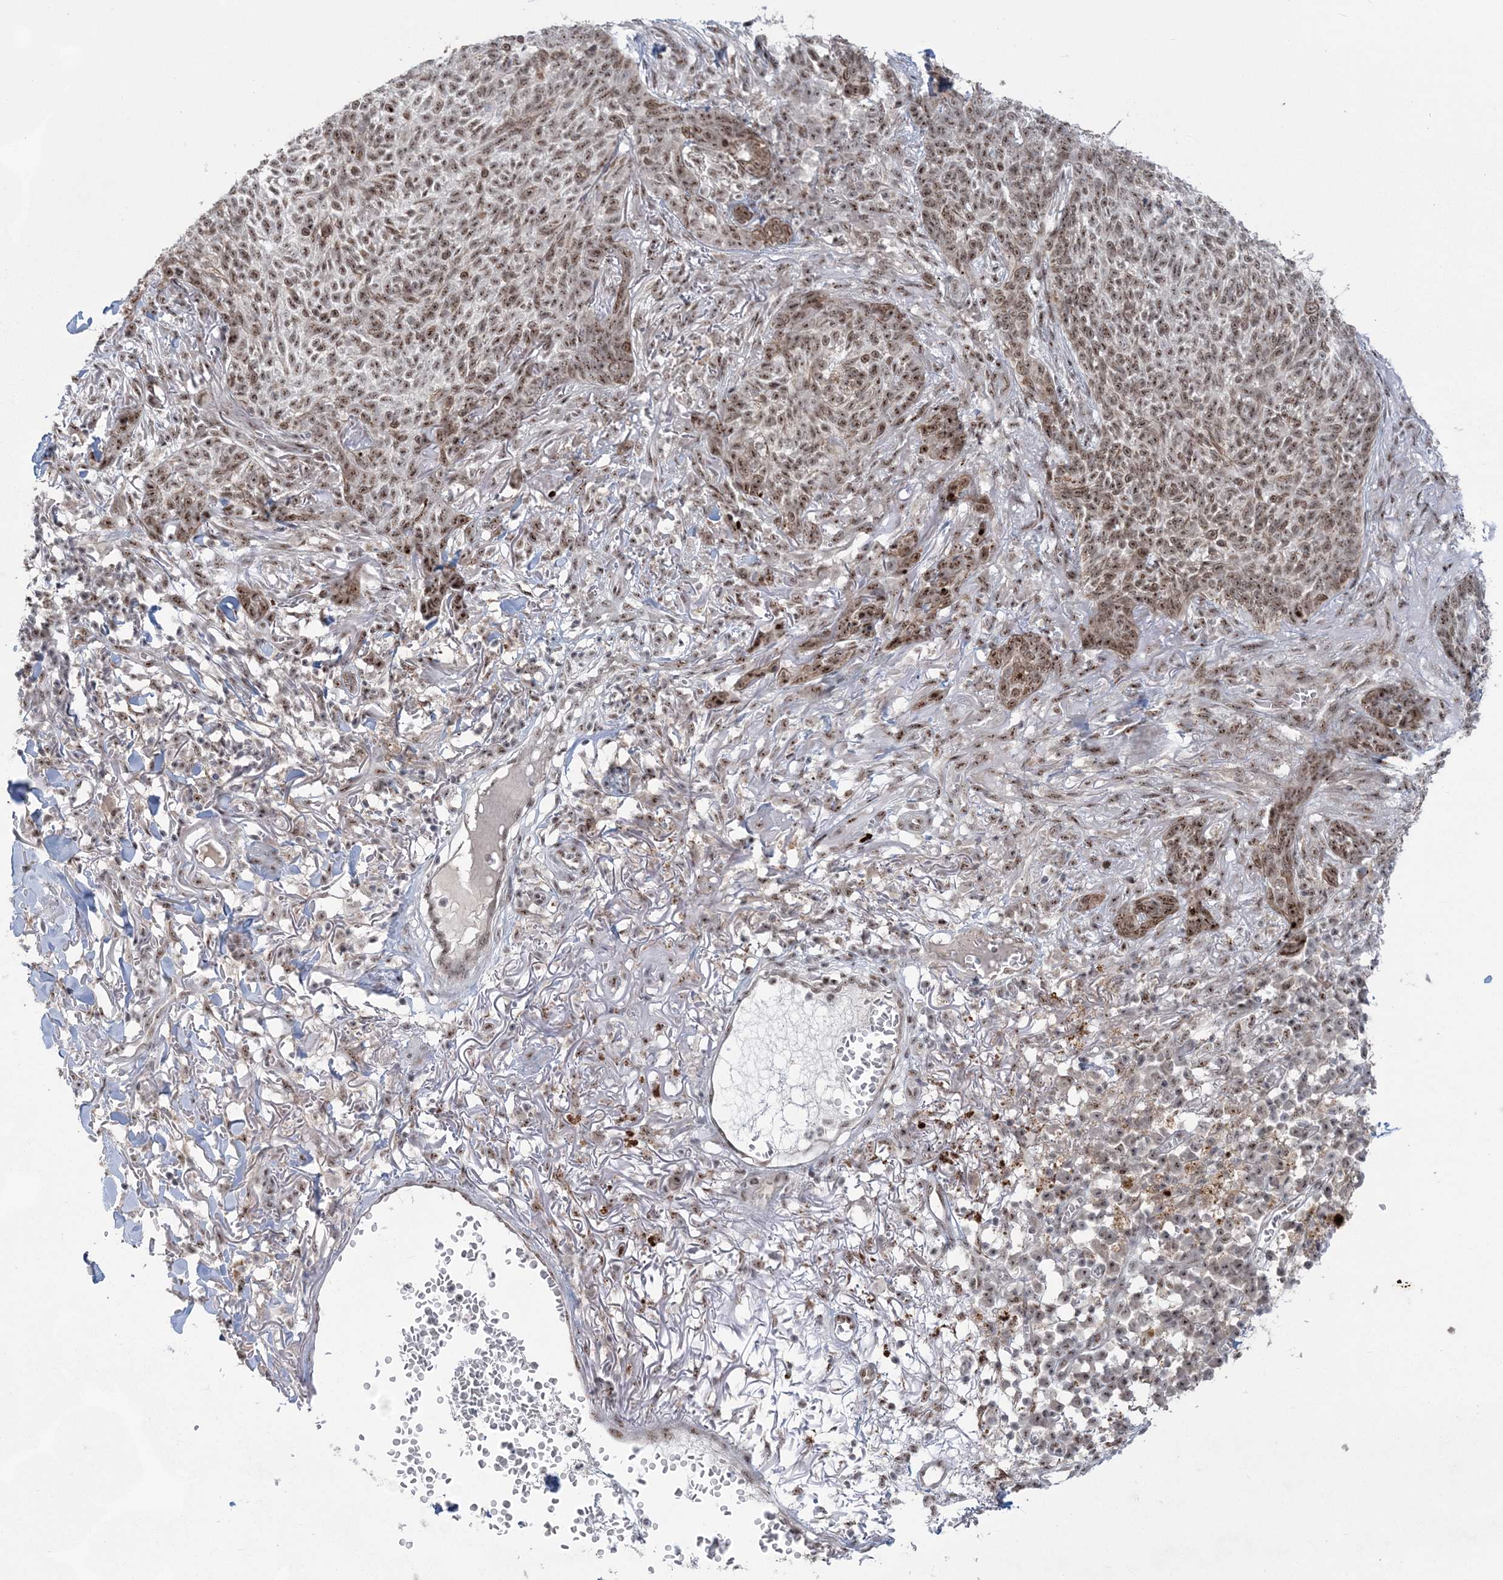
{"staining": {"intensity": "moderate", "quantity": ">75%", "location": "nuclear"}, "tissue": "skin cancer", "cell_type": "Tumor cells", "image_type": "cancer", "snomed": [{"axis": "morphology", "description": "Basal cell carcinoma"}, {"axis": "topography", "description": "Skin"}], "caption": "A brown stain shows moderate nuclear positivity of a protein in human skin basal cell carcinoma tumor cells. The staining was performed using DAB (3,3'-diaminobenzidine), with brown indicating positive protein expression. Nuclei are stained blue with hematoxylin.", "gene": "KDM6B", "patient": {"sex": "male", "age": 85}}